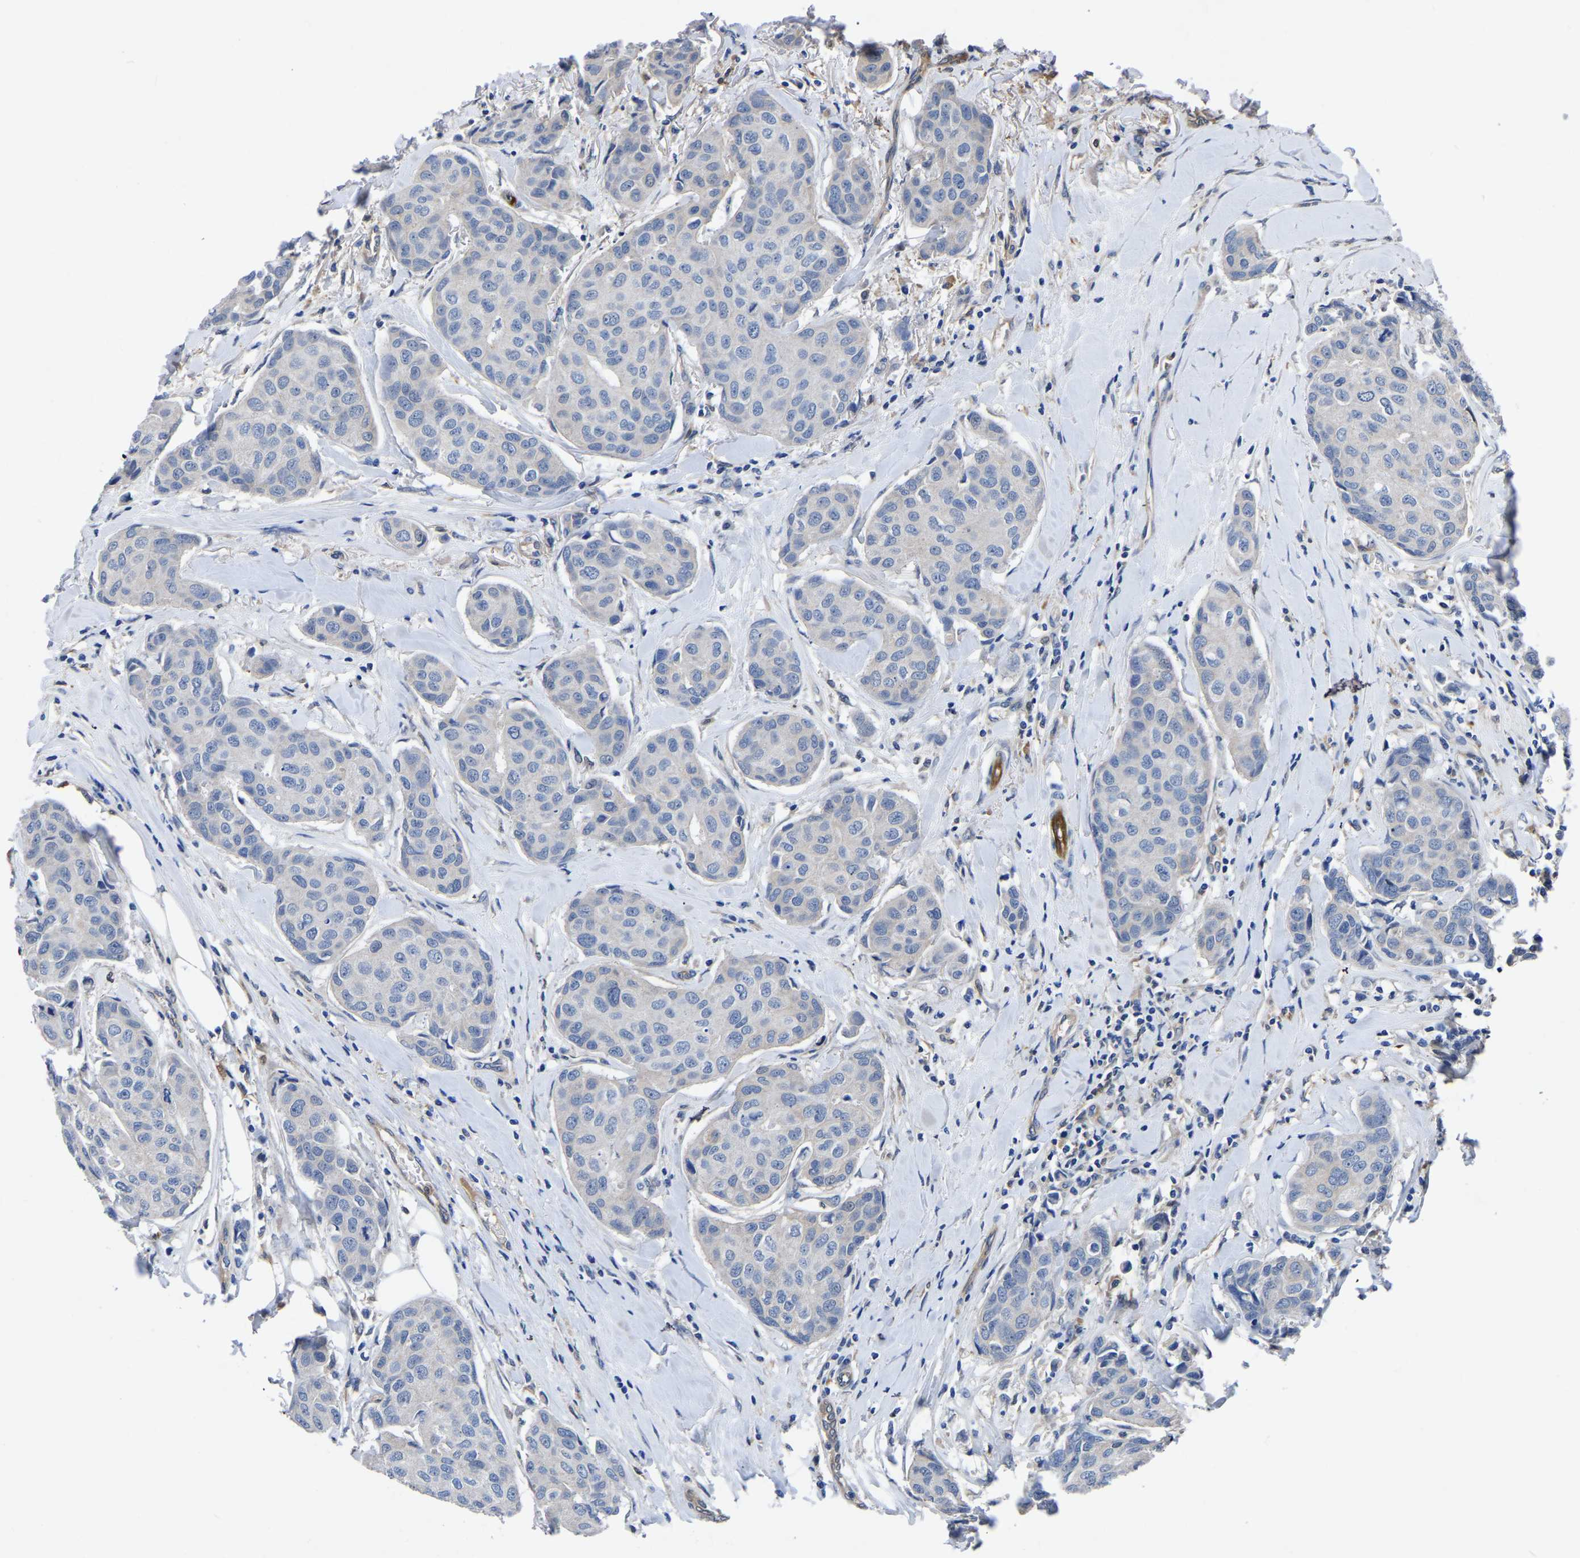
{"staining": {"intensity": "negative", "quantity": "none", "location": "none"}, "tissue": "breast cancer", "cell_type": "Tumor cells", "image_type": "cancer", "snomed": [{"axis": "morphology", "description": "Duct carcinoma"}, {"axis": "topography", "description": "Breast"}], "caption": "Human infiltrating ductal carcinoma (breast) stained for a protein using immunohistochemistry (IHC) exhibits no expression in tumor cells.", "gene": "ATG2B", "patient": {"sex": "female", "age": 80}}